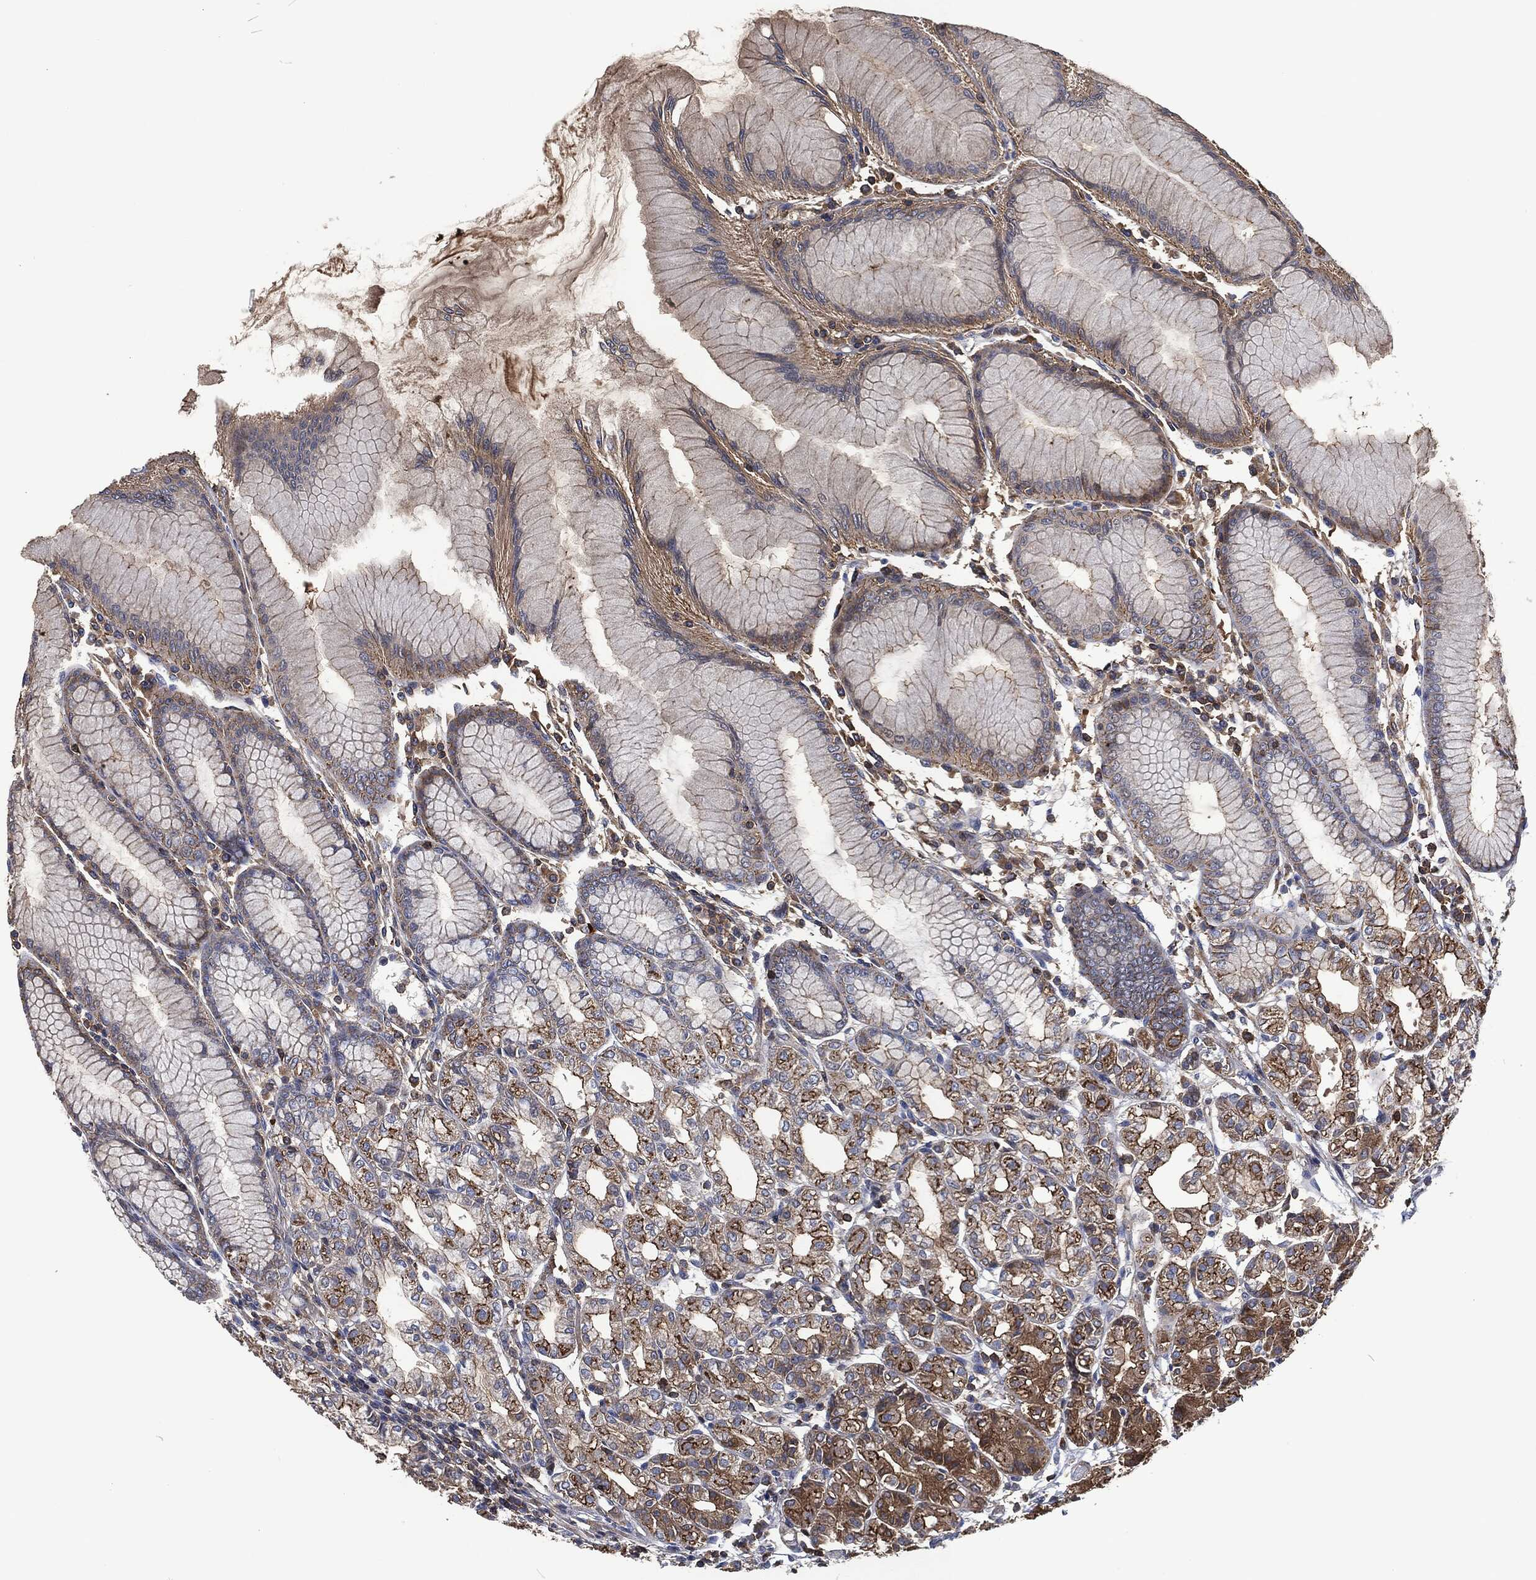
{"staining": {"intensity": "moderate", "quantity": "25%-75%", "location": "cytoplasmic/membranous"}, "tissue": "stomach", "cell_type": "Glandular cells", "image_type": "normal", "snomed": [{"axis": "morphology", "description": "Normal tissue, NOS"}, {"axis": "topography", "description": "Stomach"}], "caption": "Stomach stained with a protein marker exhibits moderate staining in glandular cells.", "gene": "LGALS9", "patient": {"sex": "female", "age": 57}}